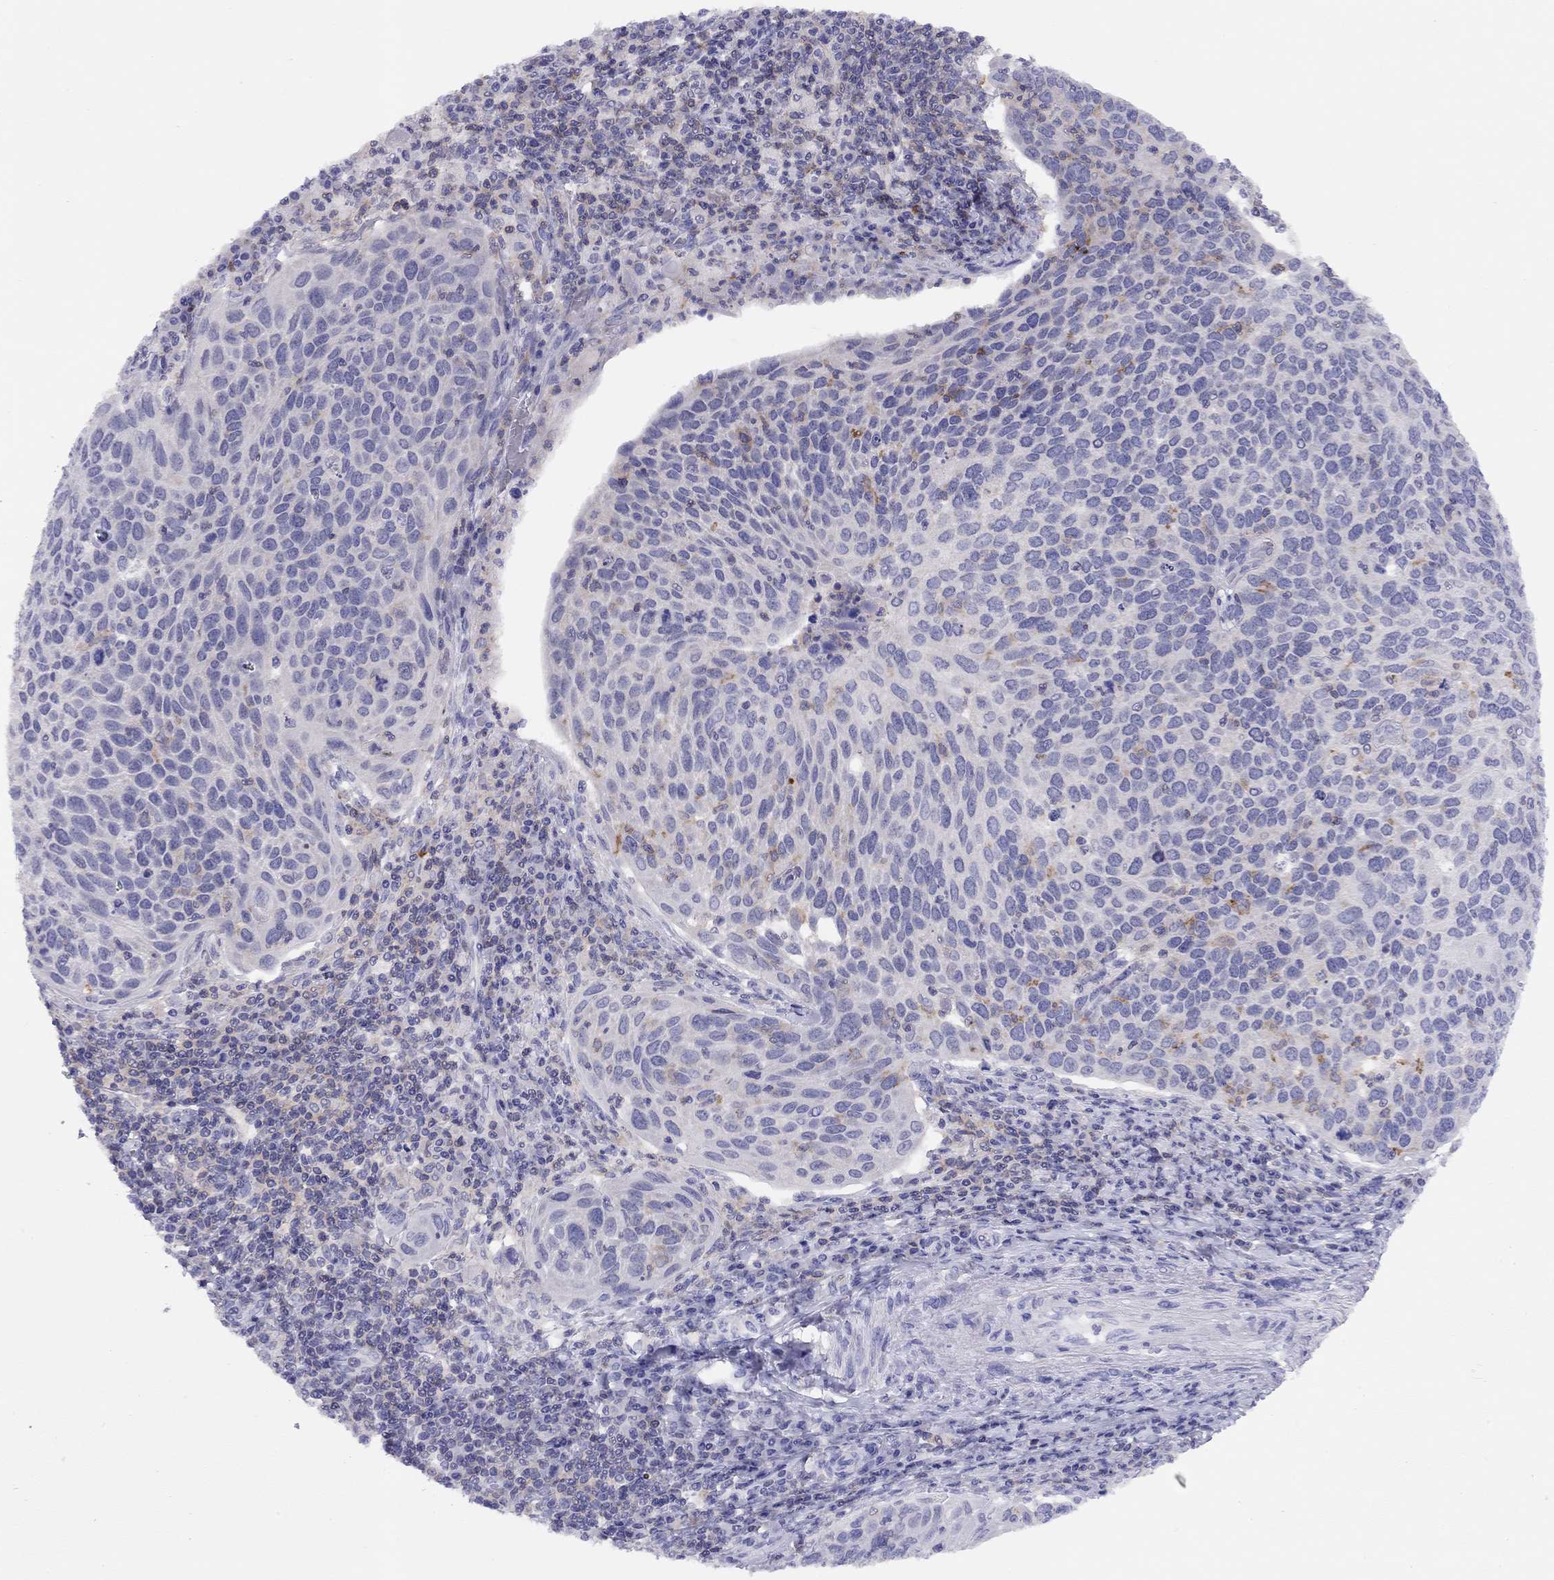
{"staining": {"intensity": "negative", "quantity": "none", "location": "none"}, "tissue": "cervical cancer", "cell_type": "Tumor cells", "image_type": "cancer", "snomed": [{"axis": "morphology", "description": "Squamous cell carcinoma, NOS"}, {"axis": "topography", "description": "Cervix"}], "caption": "High magnification brightfield microscopy of cervical cancer (squamous cell carcinoma) stained with DAB (3,3'-diaminobenzidine) (brown) and counterstained with hematoxylin (blue): tumor cells show no significant positivity.", "gene": "CITED1", "patient": {"sex": "female", "age": 54}}